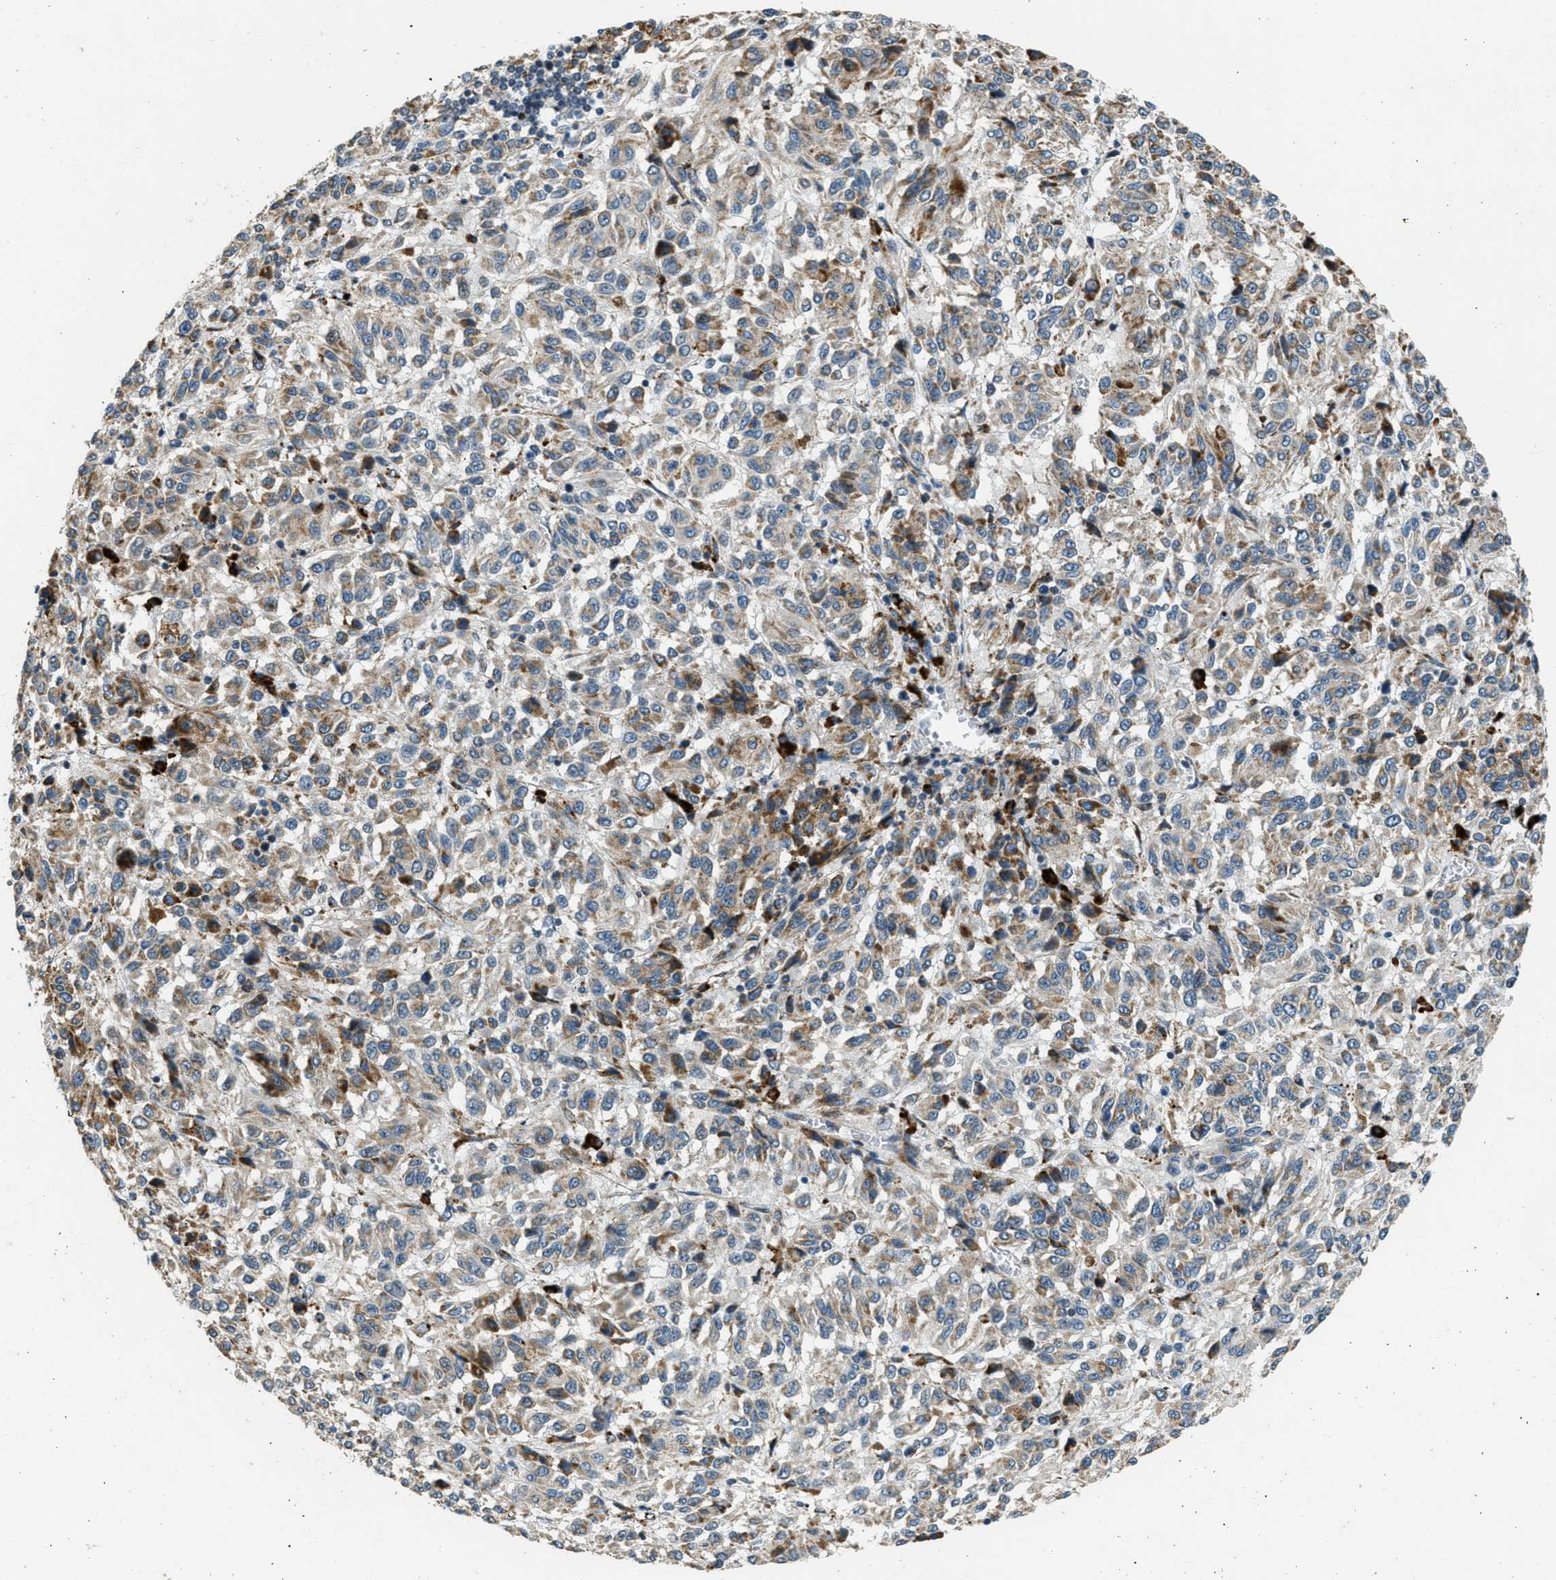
{"staining": {"intensity": "moderate", "quantity": "<25%", "location": "cytoplasmic/membranous"}, "tissue": "melanoma", "cell_type": "Tumor cells", "image_type": "cancer", "snomed": [{"axis": "morphology", "description": "Malignant melanoma, Metastatic site"}, {"axis": "topography", "description": "Lung"}], "caption": "Human malignant melanoma (metastatic site) stained with a brown dye shows moderate cytoplasmic/membranous positive staining in approximately <25% of tumor cells.", "gene": "HERC2", "patient": {"sex": "male", "age": 64}}